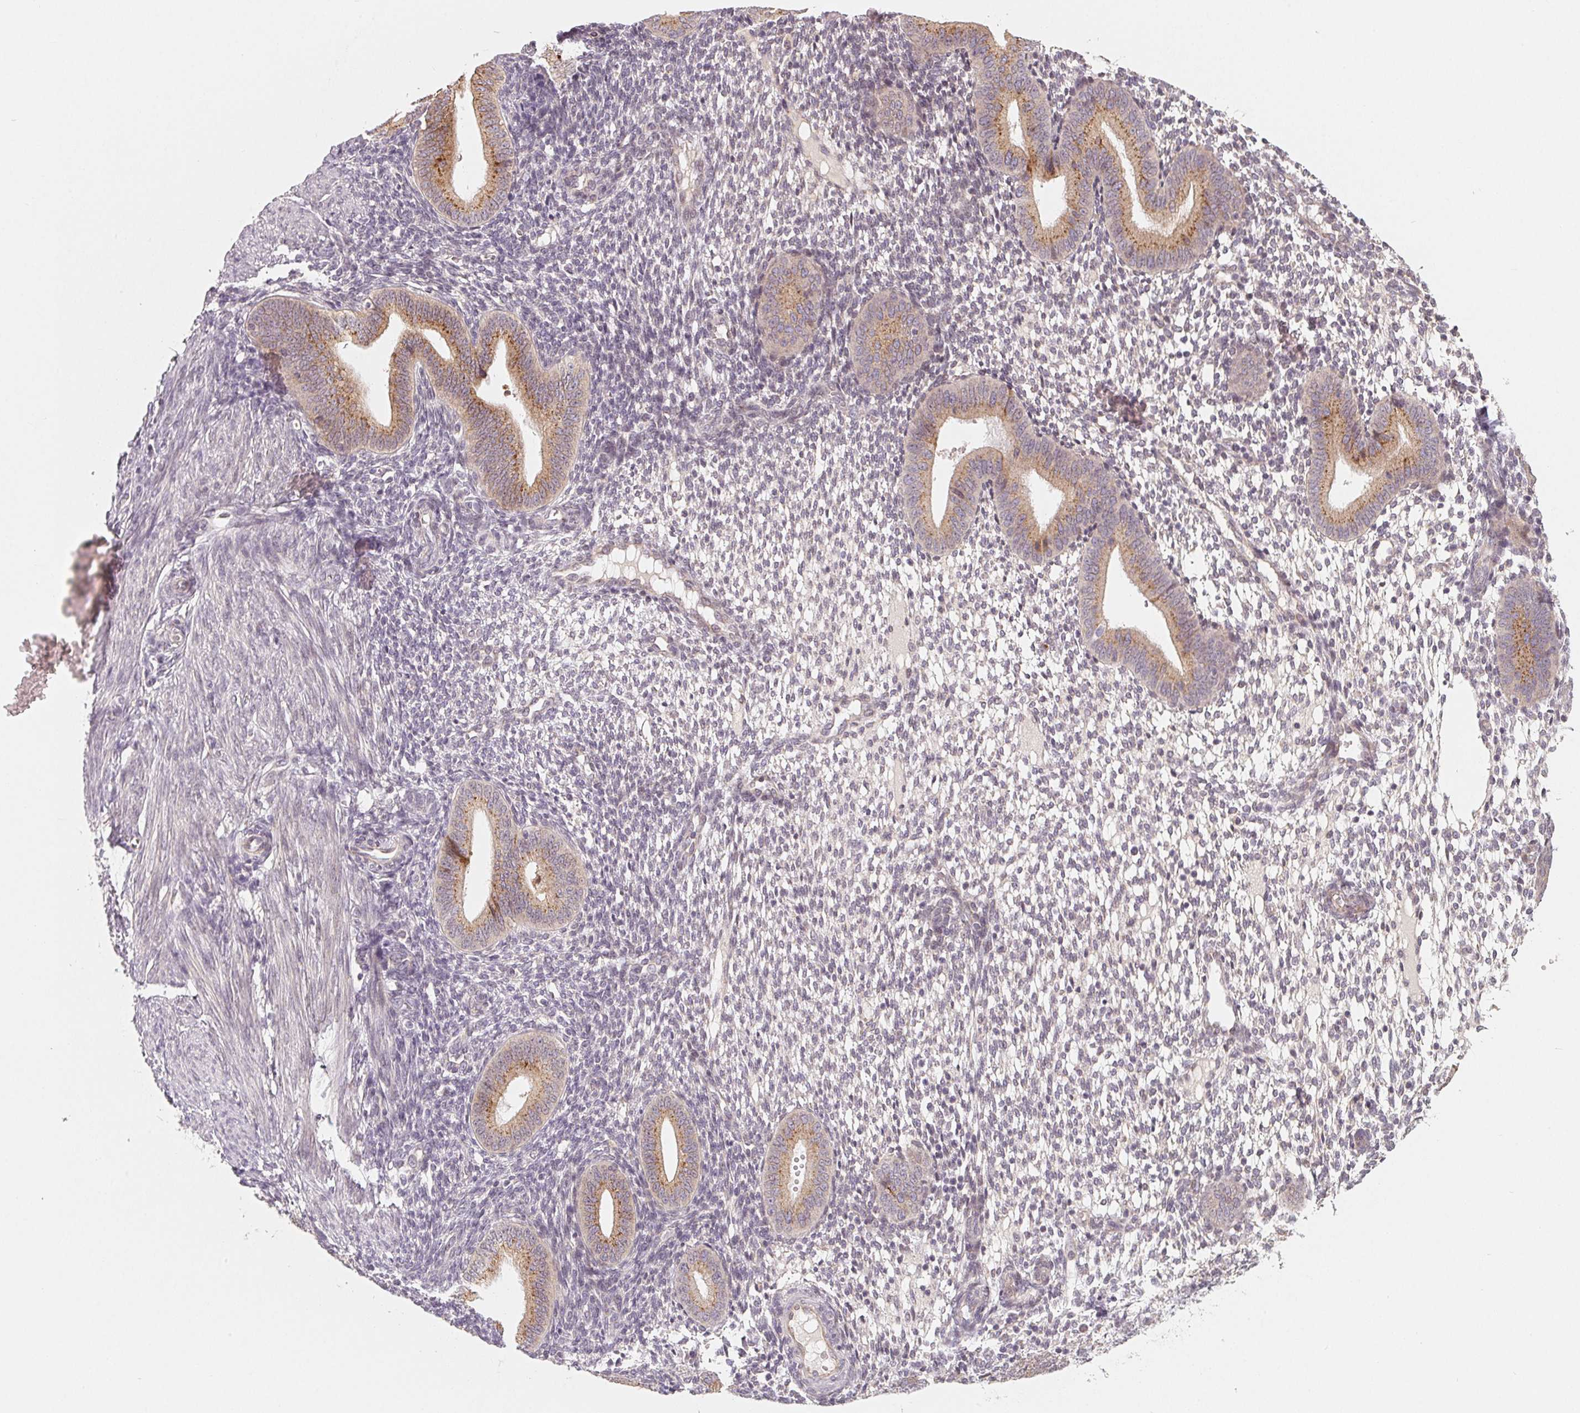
{"staining": {"intensity": "negative", "quantity": "none", "location": "none"}, "tissue": "endometrium", "cell_type": "Cells in endometrial stroma", "image_type": "normal", "snomed": [{"axis": "morphology", "description": "Normal tissue, NOS"}, {"axis": "topography", "description": "Endometrium"}], "caption": "IHC of normal human endometrium exhibits no positivity in cells in endometrial stroma.", "gene": "TMSB15B", "patient": {"sex": "female", "age": 40}}